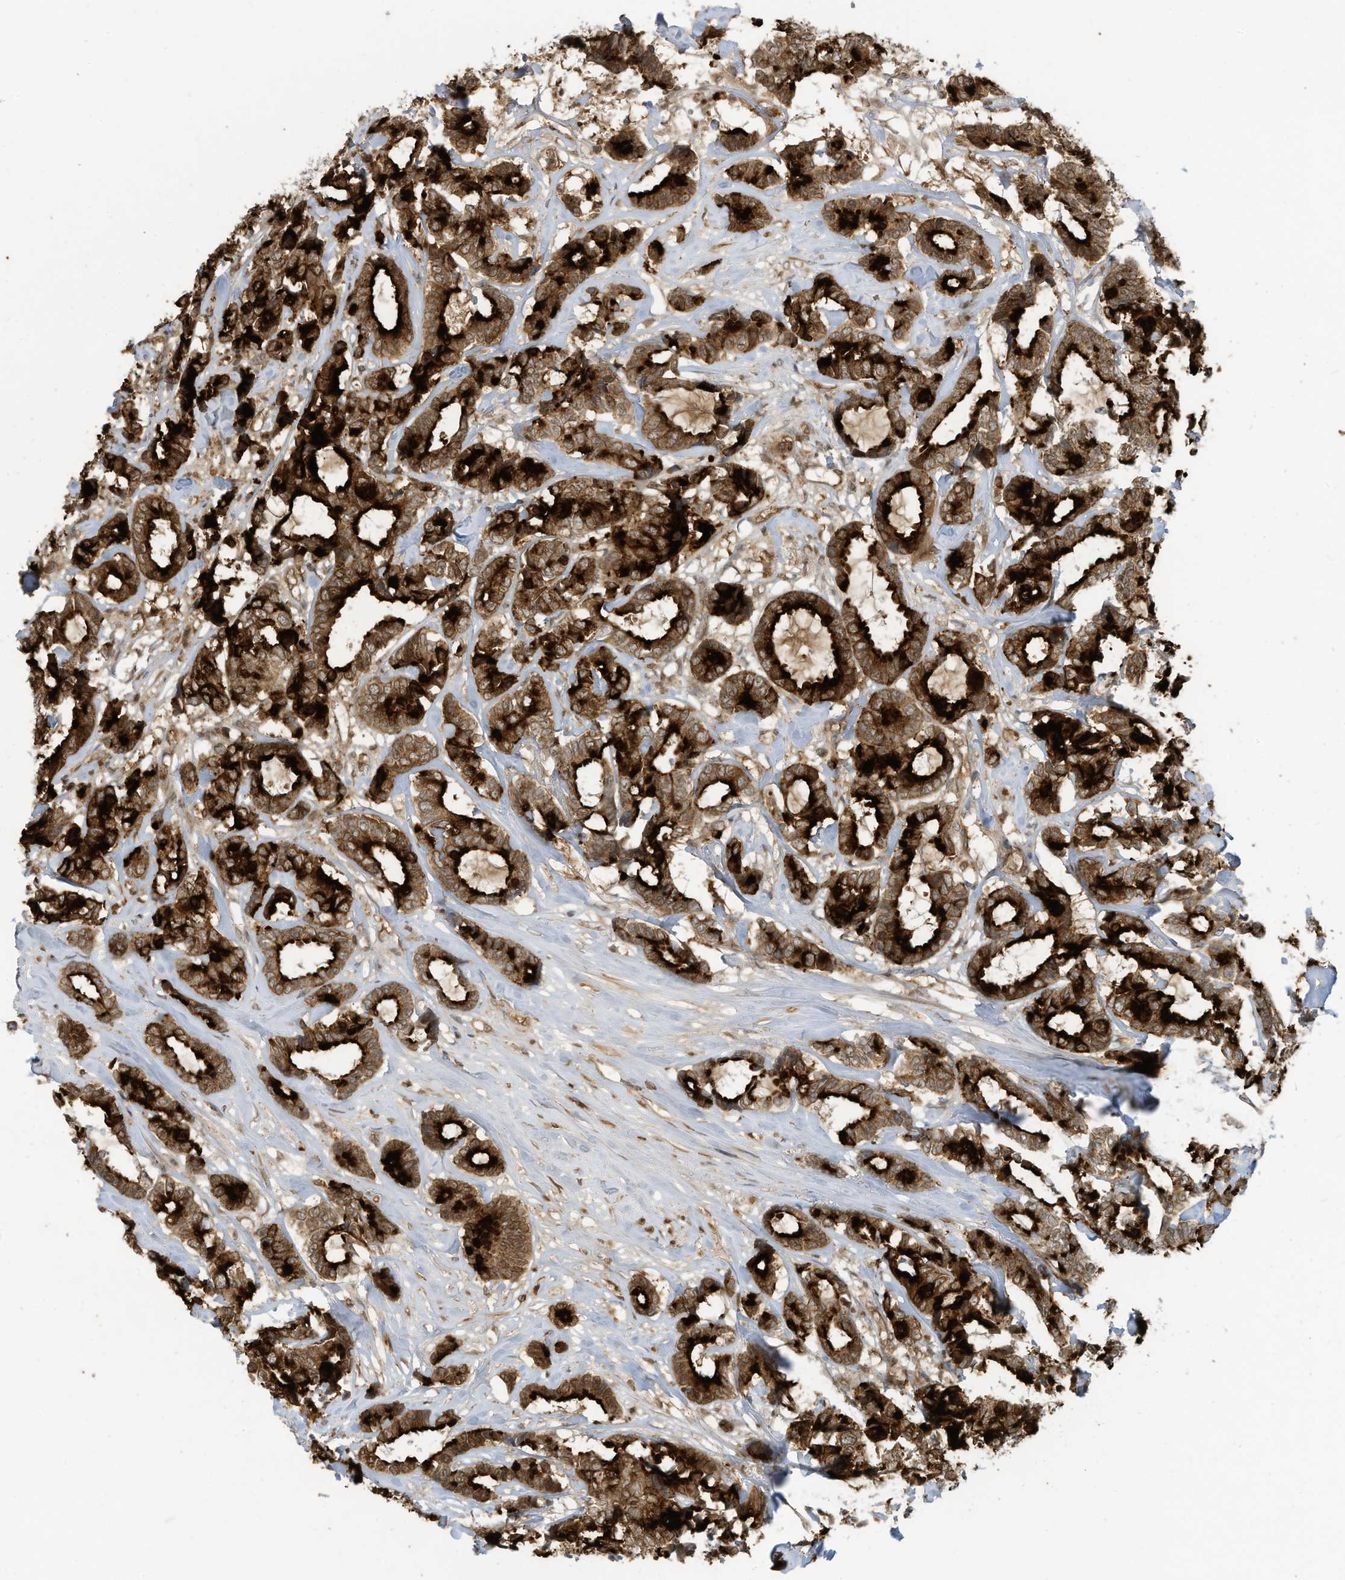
{"staining": {"intensity": "strong", "quantity": ">75%", "location": "cytoplasmic/membranous"}, "tissue": "breast cancer", "cell_type": "Tumor cells", "image_type": "cancer", "snomed": [{"axis": "morphology", "description": "Duct carcinoma"}, {"axis": "topography", "description": "Breast"}], "caption": "Immunohistochemistry micrograph of breast cancer stained for a protein (brown), which shows high levels of strong cytoplasmic/membranous staining in approximately >75% of tumor cells.", "gene": "SCGB1D2", "patient": {"sex": "female", "age": 87}}